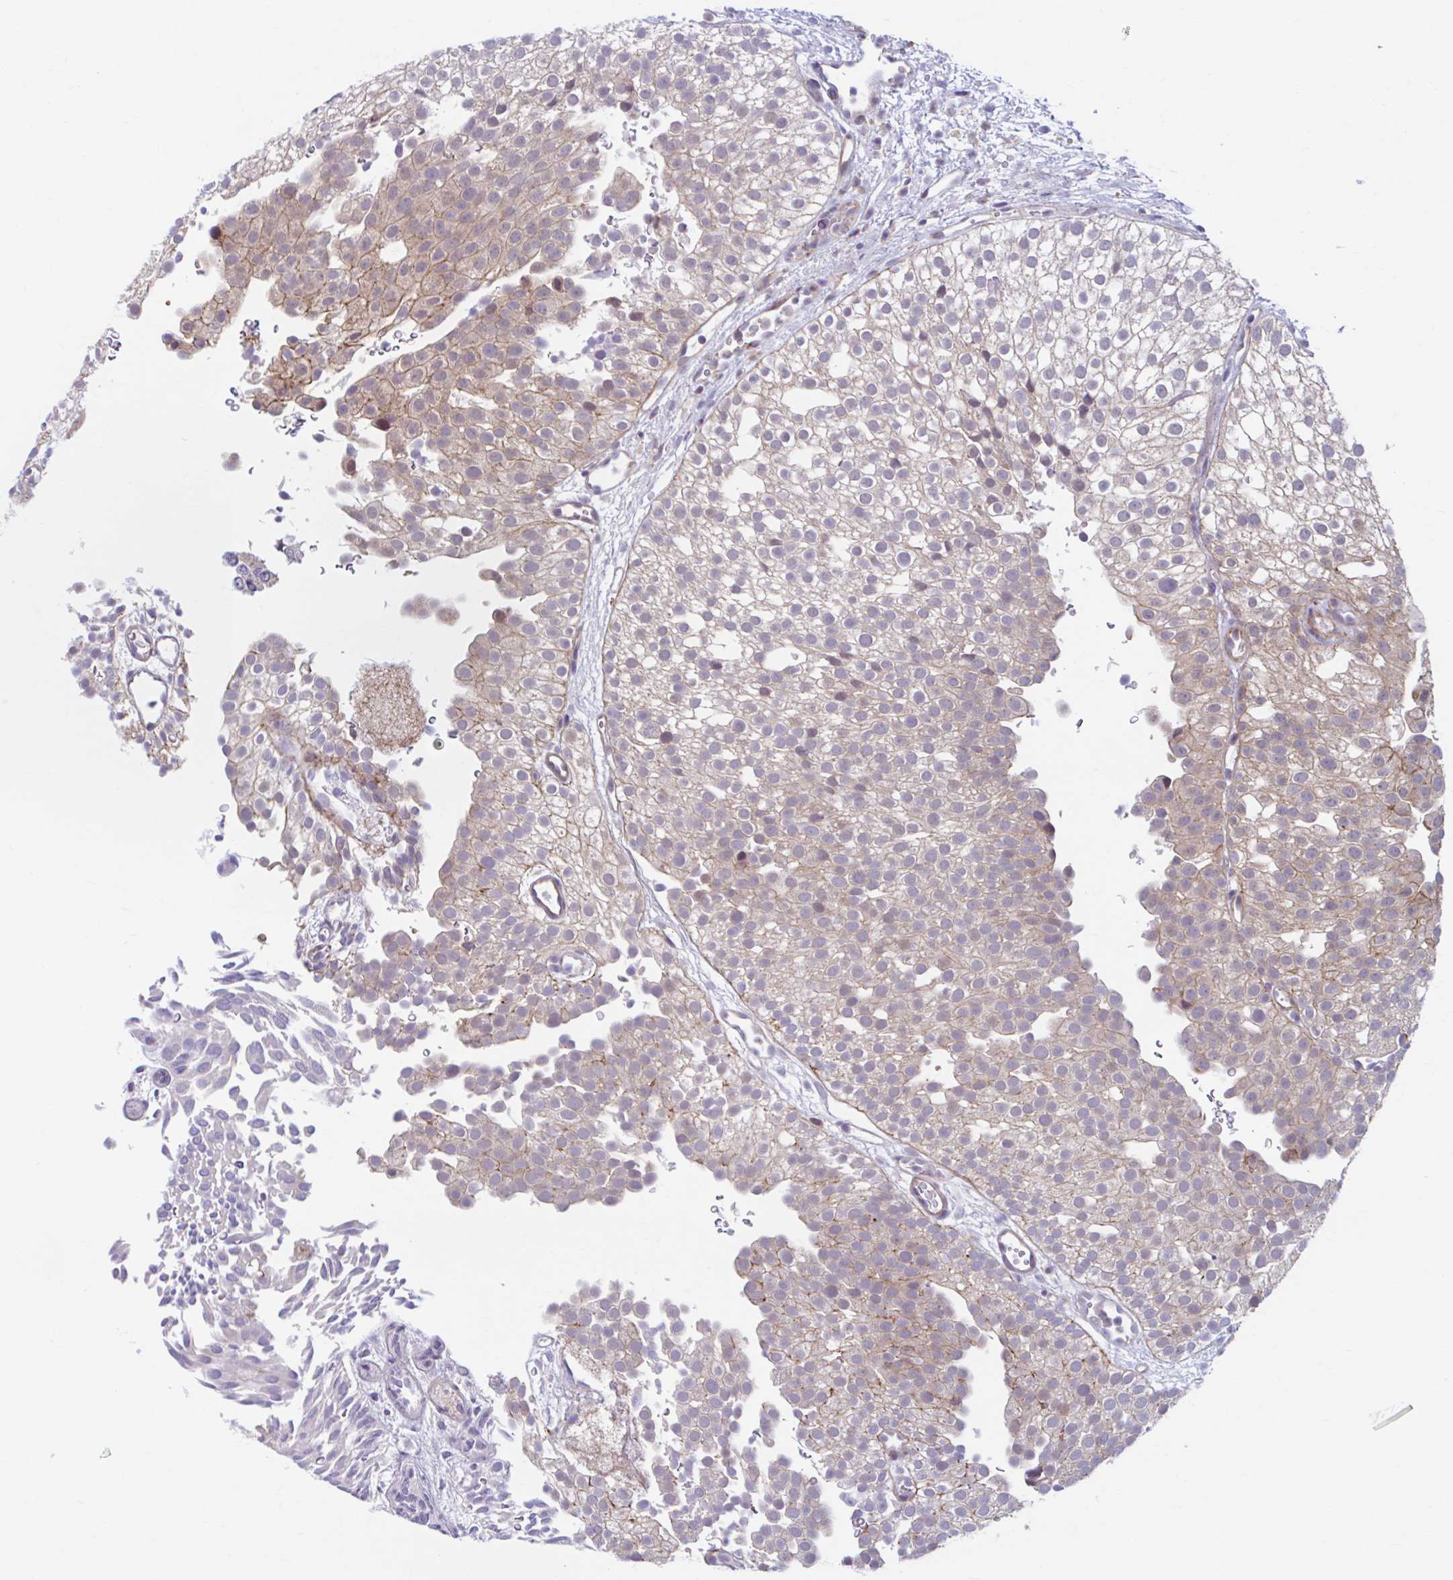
{"staining": {"intensity": "weak", "quantity": "25%-75%", "location": "cytoplasmic/membranous"}, "tissue": "urothelial cancer", "cell_type": "Tumor cells", "image_type": "cancer", "snomed": [{"axis": "morphology", "description": "Urothelial carcinoma, Low grade"}, {"axis": "topography", "description": "Urinary bladder"}], "caption": "Urothelial cancer was stained to show a protein in brown. There is low levels of weak cytoplasmic/membranous positivity in about 25%-75% of tumor cells. (Brightfield microscopy of DAB IHC at high magnification).", "gene": "ADAT3", "patient": {"sex": "male", "age": 78}}